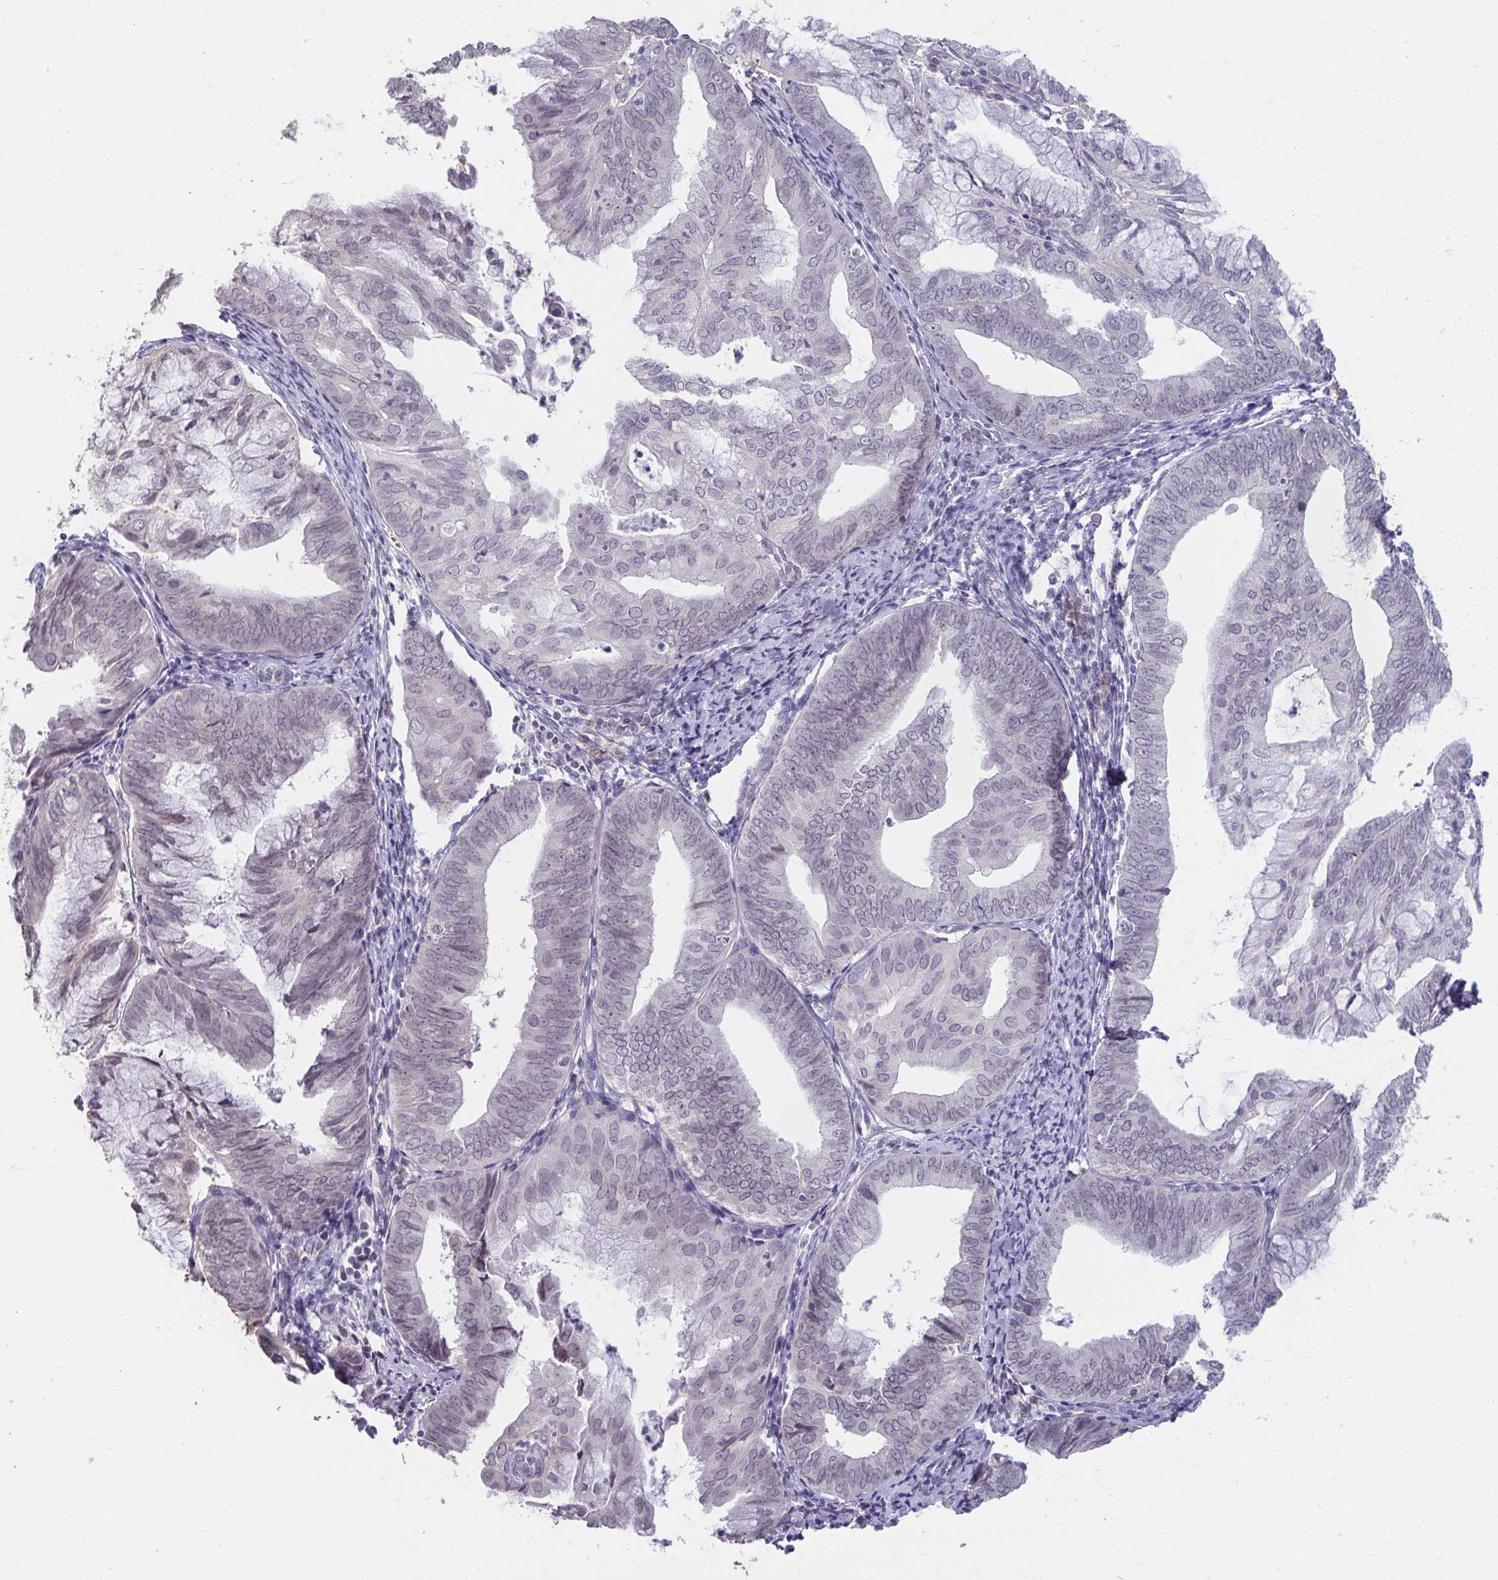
{"staining": {"intensity": "negative", "quantity": "none", "location": "none"}, "tissue": "endometrial cancer", "cell_type": "Tumor cells", "image_type": "cancer", "snomed": [{"axis": "morphology", "description": "Adenocarcinoma, NOS"}, {"axis": "topography", "description": "Endometrium"}], "caption": "Tumor cells show no significant protein positivity in adenocarcinoma (endometrial). (Stains: DAB (3,3'-diaminobenzidine) immunohistochemistry with hematoxylin counter stain, Microscopy: brightfield microscopy at high magnification).", "gene": "NUP133", "patient": {"sex": "female", "age": 75}}